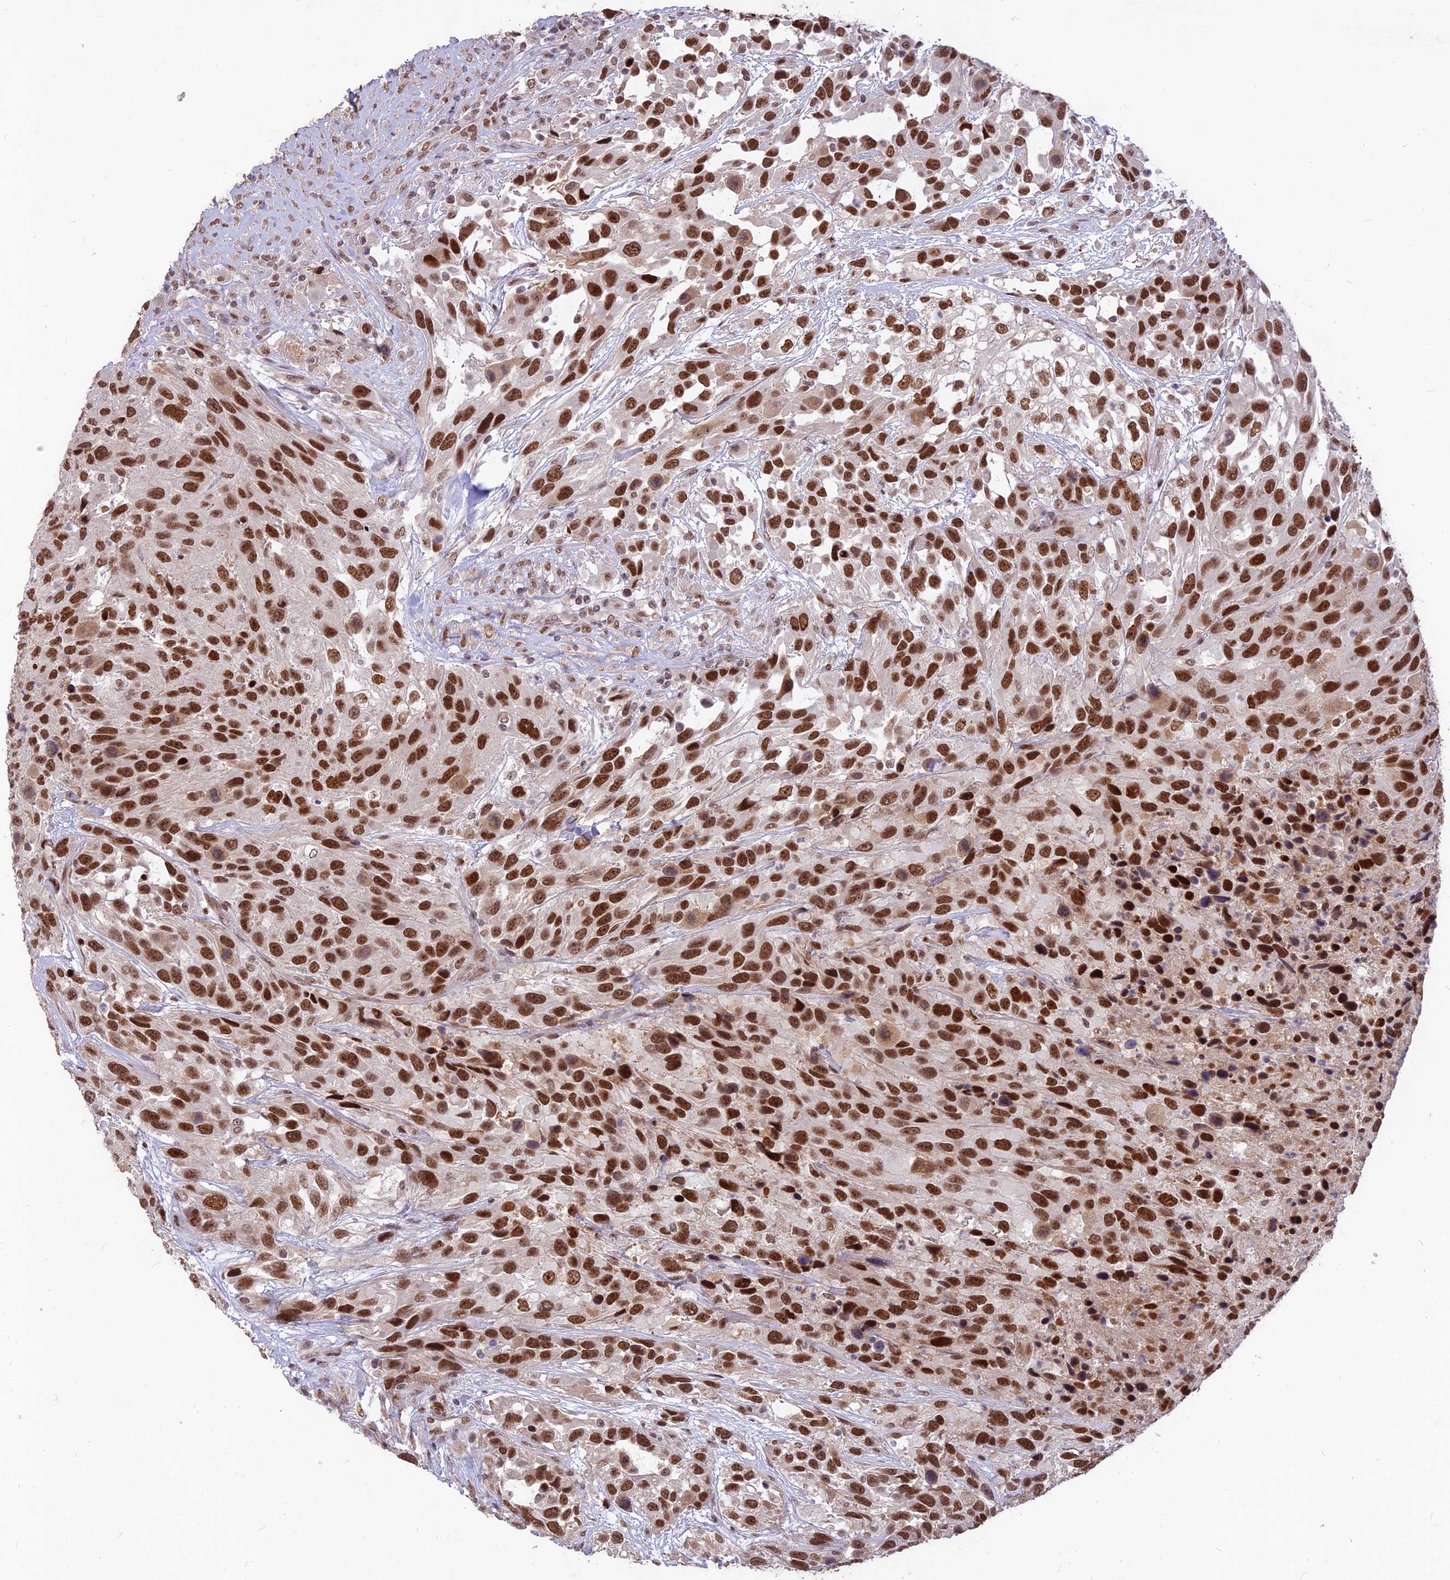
{"staining": {"intensity": "strong", "quantity": ">75%", "location": "nuclear"}, "tissue": "urothelial cancer", "cell_type": "Tumor cells", "image_type": "cancer", "snomed": [{"axis": "morphology", "description": "Urothelial carcinoma, High grade"}, {"axis": "topography", "description": "Urinary bladder"}], "caption": "A brown stain highlights strong nuclear positivity of a protein in urothelial carcinoma (high-grade) tumor cells.", "gene": "DIS3", "patient": {"sex": "female", "age": 70}}